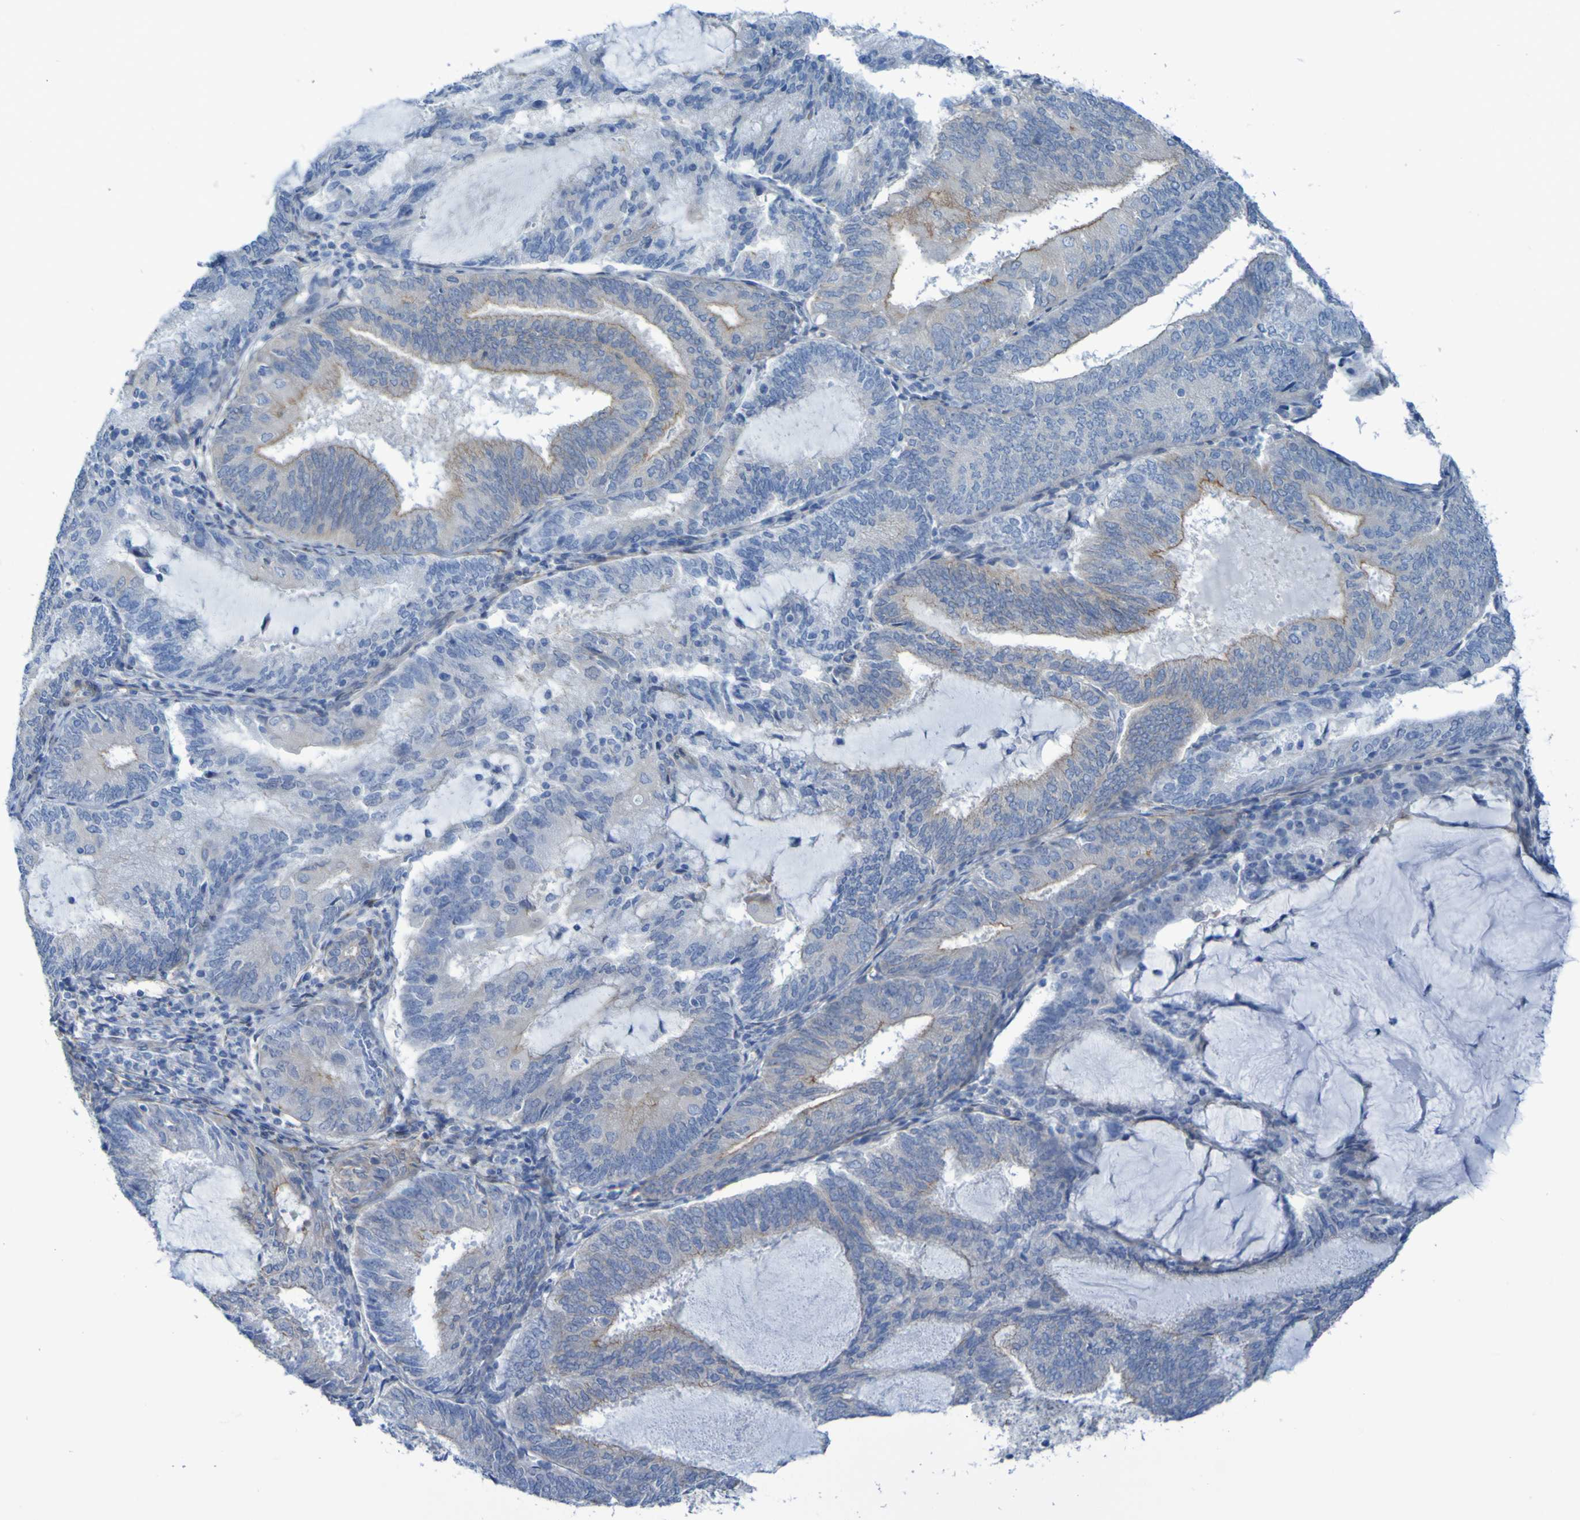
{"staining": {"intensity": "moderate", "quantity": "<25%", "location": "cytoplasmic/membranous"}, "tissue": "endometrial cancer", "cell_type": "Tumor cells", "image_type": "cancer", "snomed": [{"axis": "morphology", "description": "Adenocarcinoma, NOS"}, {"axis": "topography", "description": "Endometrium"}], "caption": "Immunohistochemistry (IHC) (DAB) staining of human adenocarcinoma (endometrial) demonstrates moderate cytoplasmic/membranous protein staining in approximately <25% of tumor cells.", "gene": "LPP", "patient": {"sex": "female", "age": 81}}